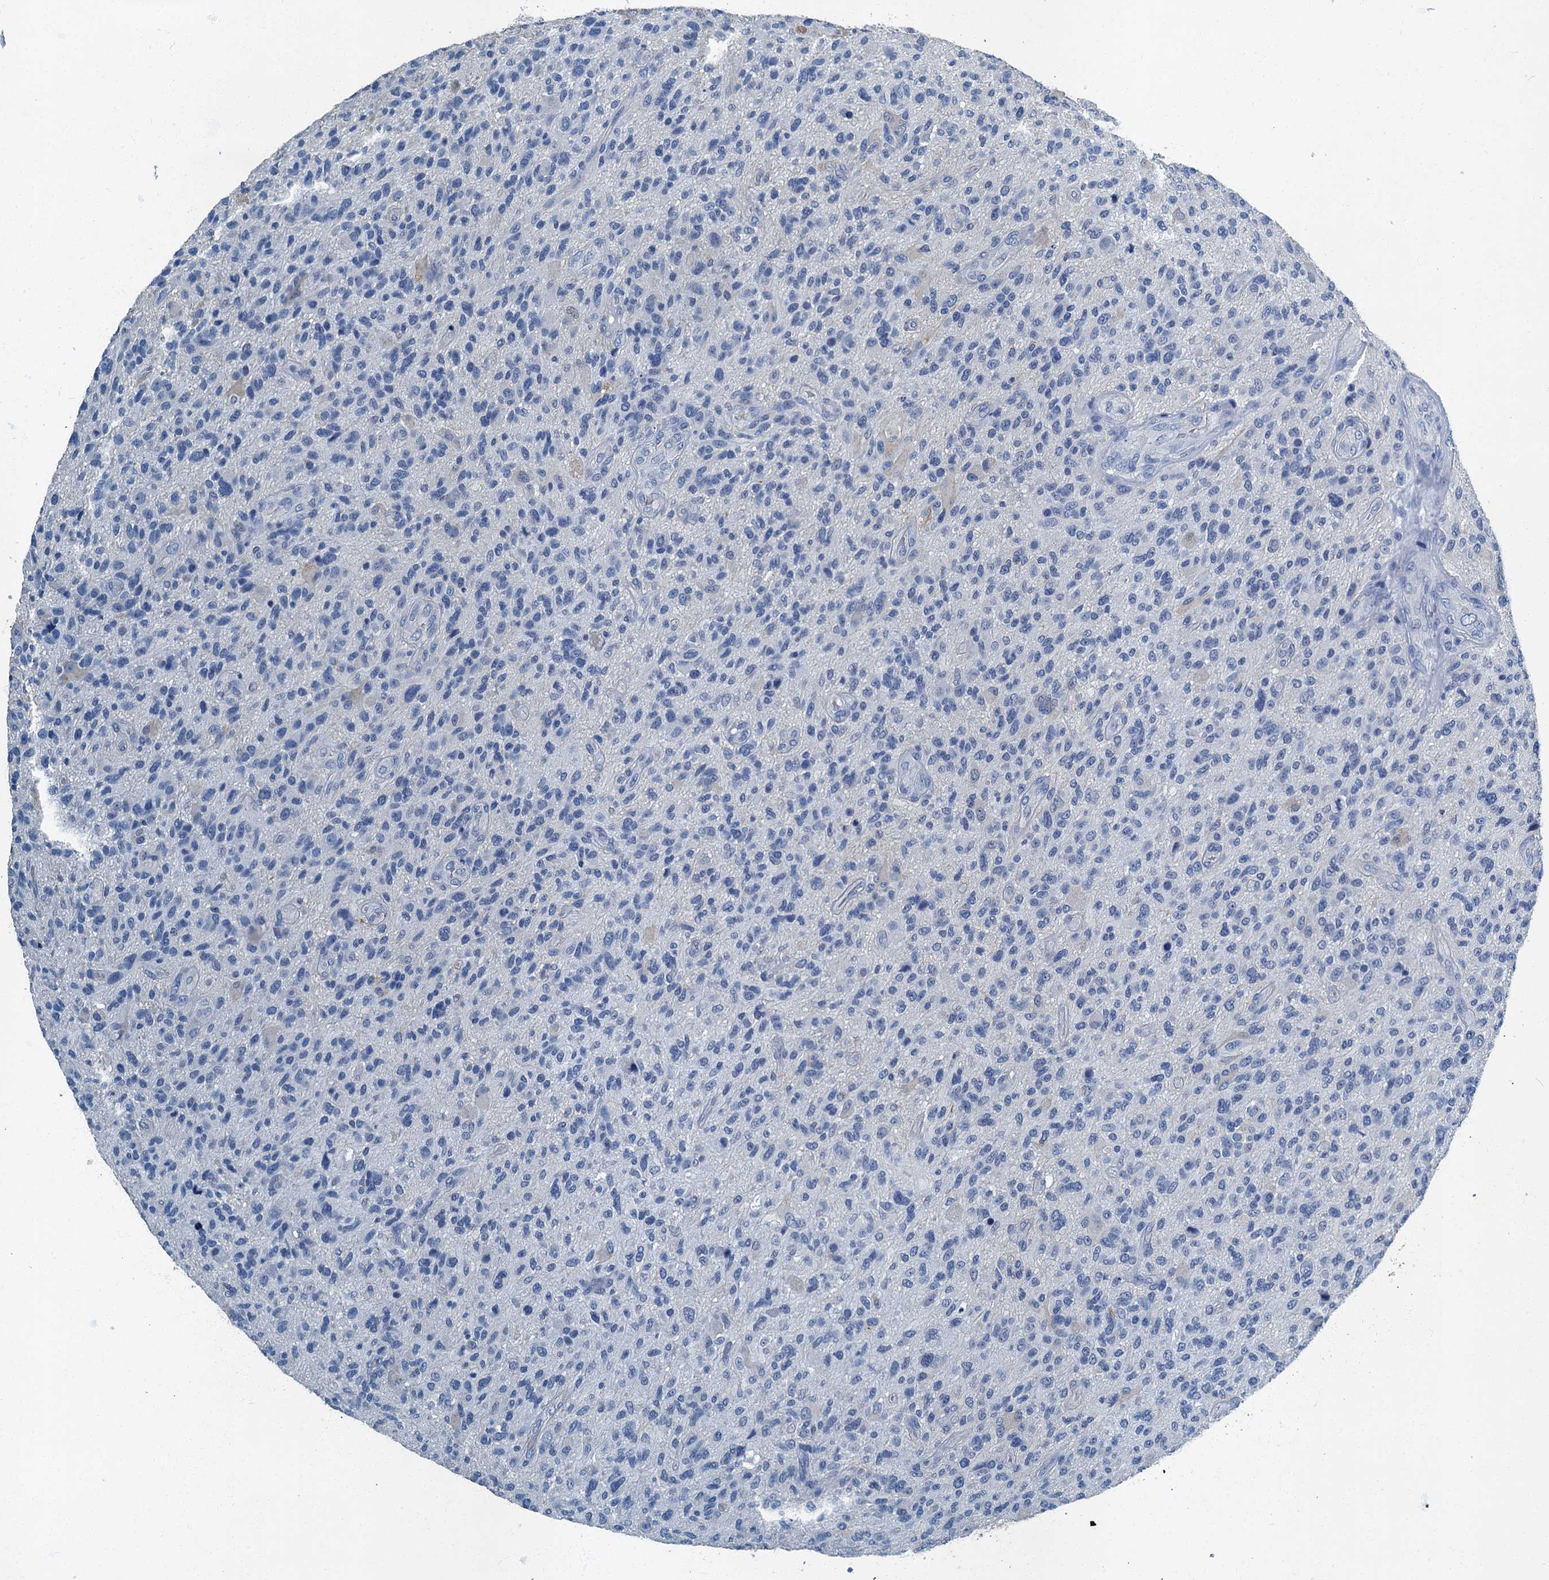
{"staining": {"intensity": "negative", "quantity": "none", "location": "none"}, "tissue": "glioma", "cell_type": "Tumor cells", "image_type": "cancer", "snomed": [{"axis": "morphology", "description": "Glioma, malignant, High grade"}, {"axis": "topography", "description": "Brain"}], "caption": "Immunohistochemical staining of glioma shows no significant positivity in tumor cells.", "gene": "GADL1", "patient": {"sex": "male", "age": 47}}